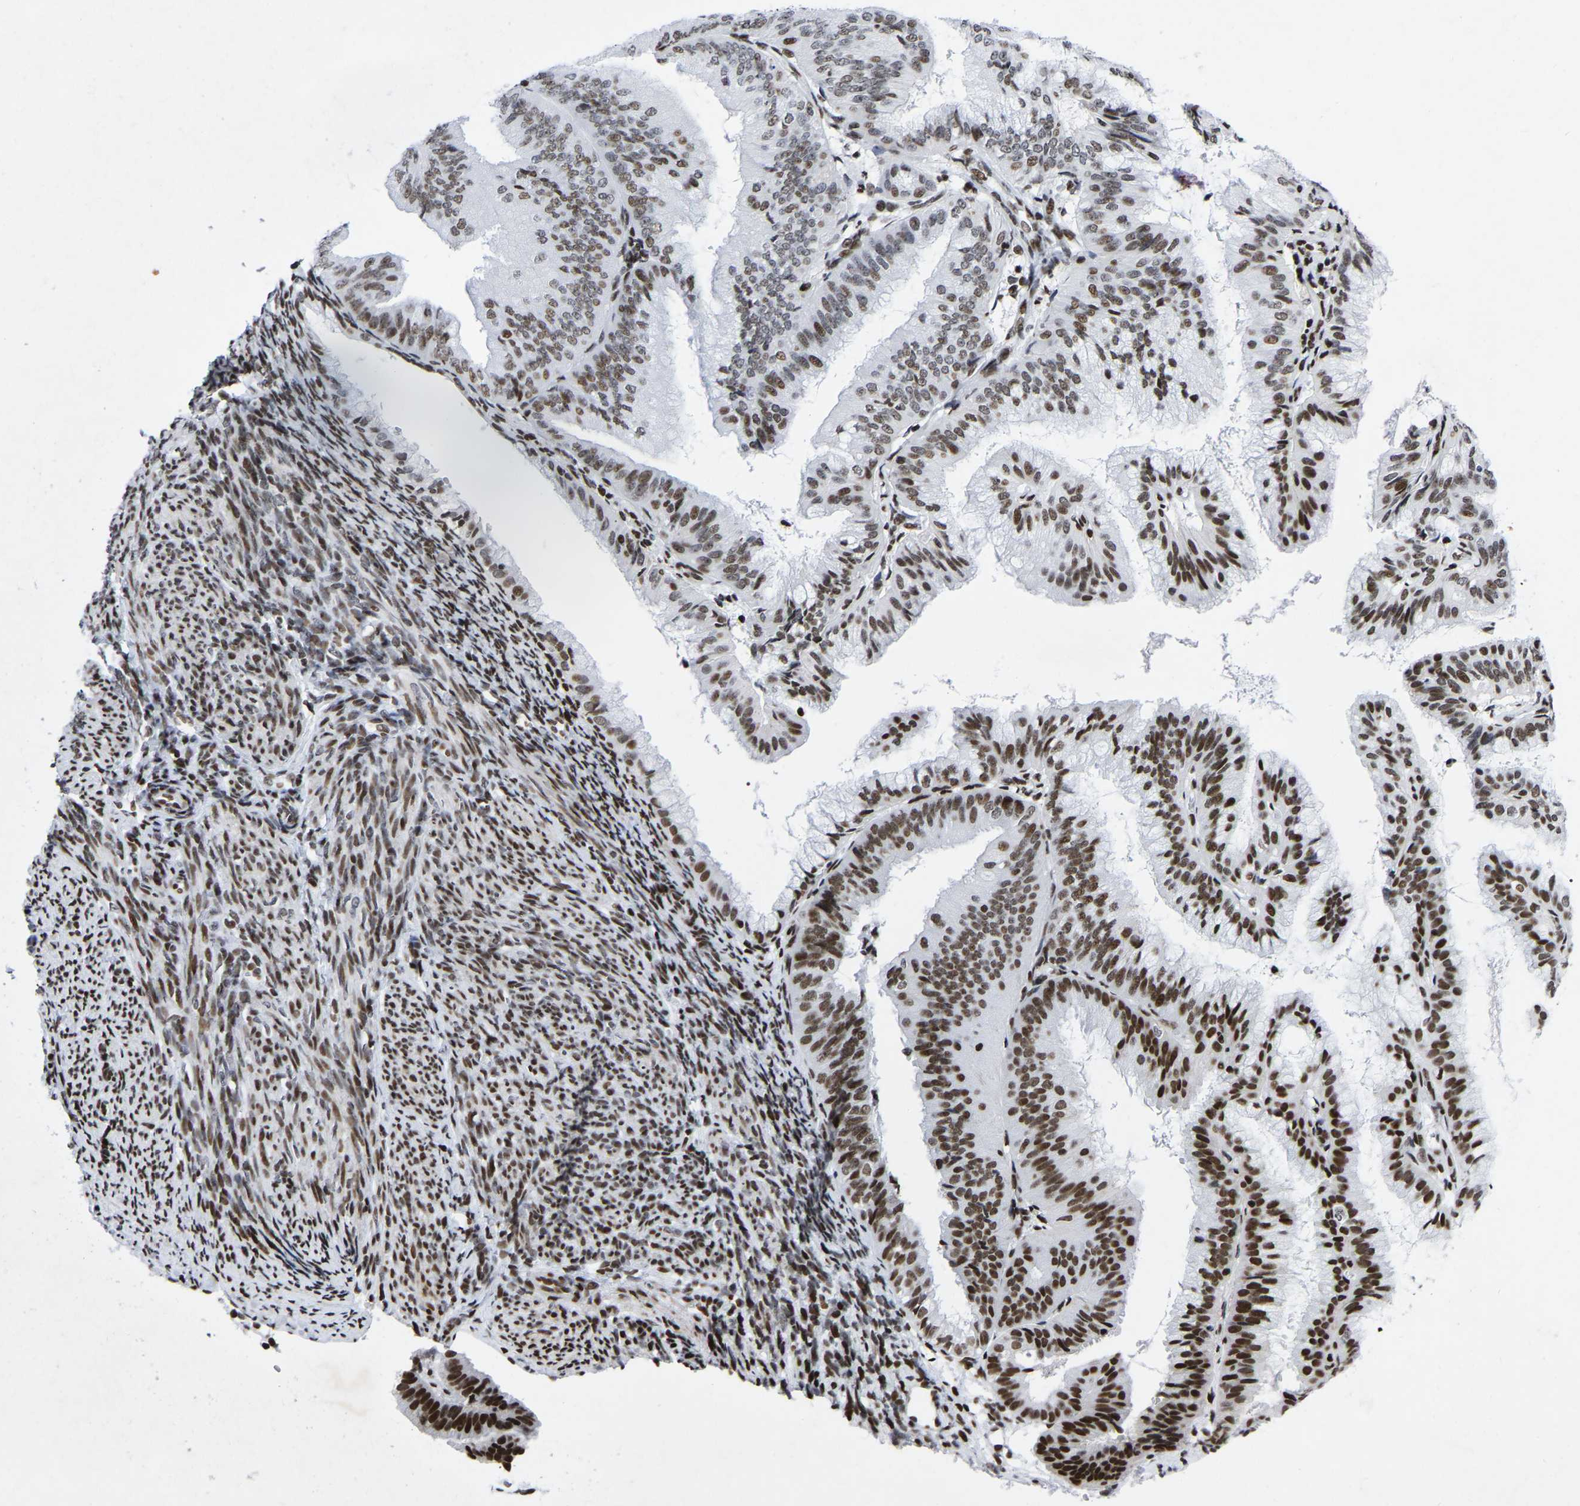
{"staining": {"intensity": "moderate", "quantity": ">75%", "location": "nuclear"}, "tissue": "endometrial cancer", "cell_type": "Tumor cells", "image_type": "cancer", "snomed": [{"axis": "morphology", "description": "Adenocarcinoma, NOS"}, {"axis": "topography", "description": "Endometrium"}], "caption": "Tumor cells show moderate nuclear expression in about >75% of cells in adenocarcinoma (endometrial). (Brightfield microscopy of DAB IHC at high magnification).", "gene": "PRCC", "patient": {"sex": "female", "age": 63}}